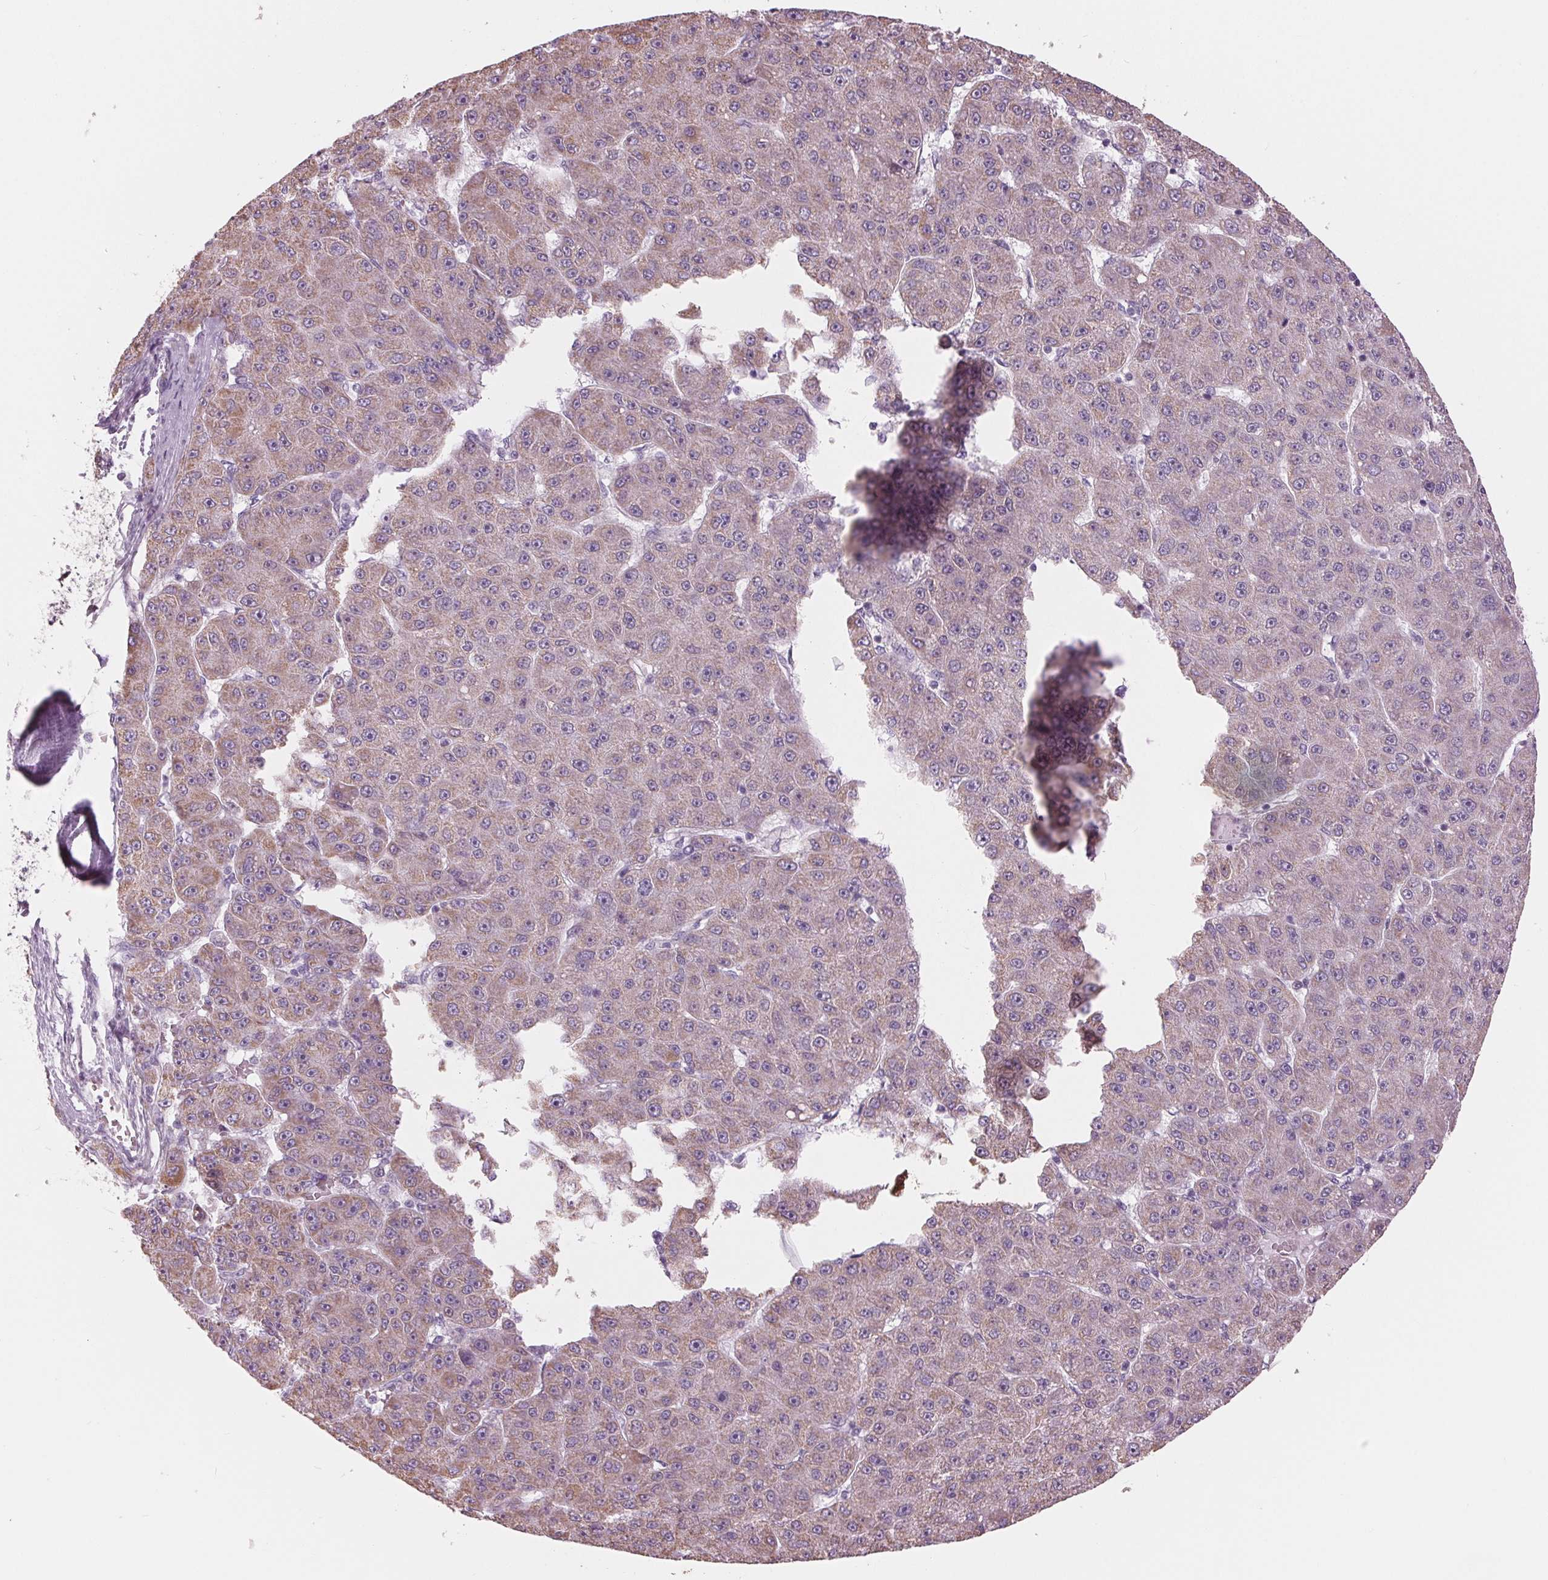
{"staining": {"intensity": "weak", "quantity": "<25%", "location": "cytoplasmic/membranous"}, "tissue": "liver cancer", "cell_type": "Tumor cells", "image_type": "cancer", "snomed": [{"axis": "morphology", "description": "Carcinoma, Hepatocellular, NOS"}, {"axis": "topography", "description": "Liver"}], "caption": "Hepatocellular carcinoma (liver) stained for a protein using immunohistochemistry shows no positivity tumor cells.", "gene": "SAMD4A", "patient": {"sex": "male", "age": 67}}